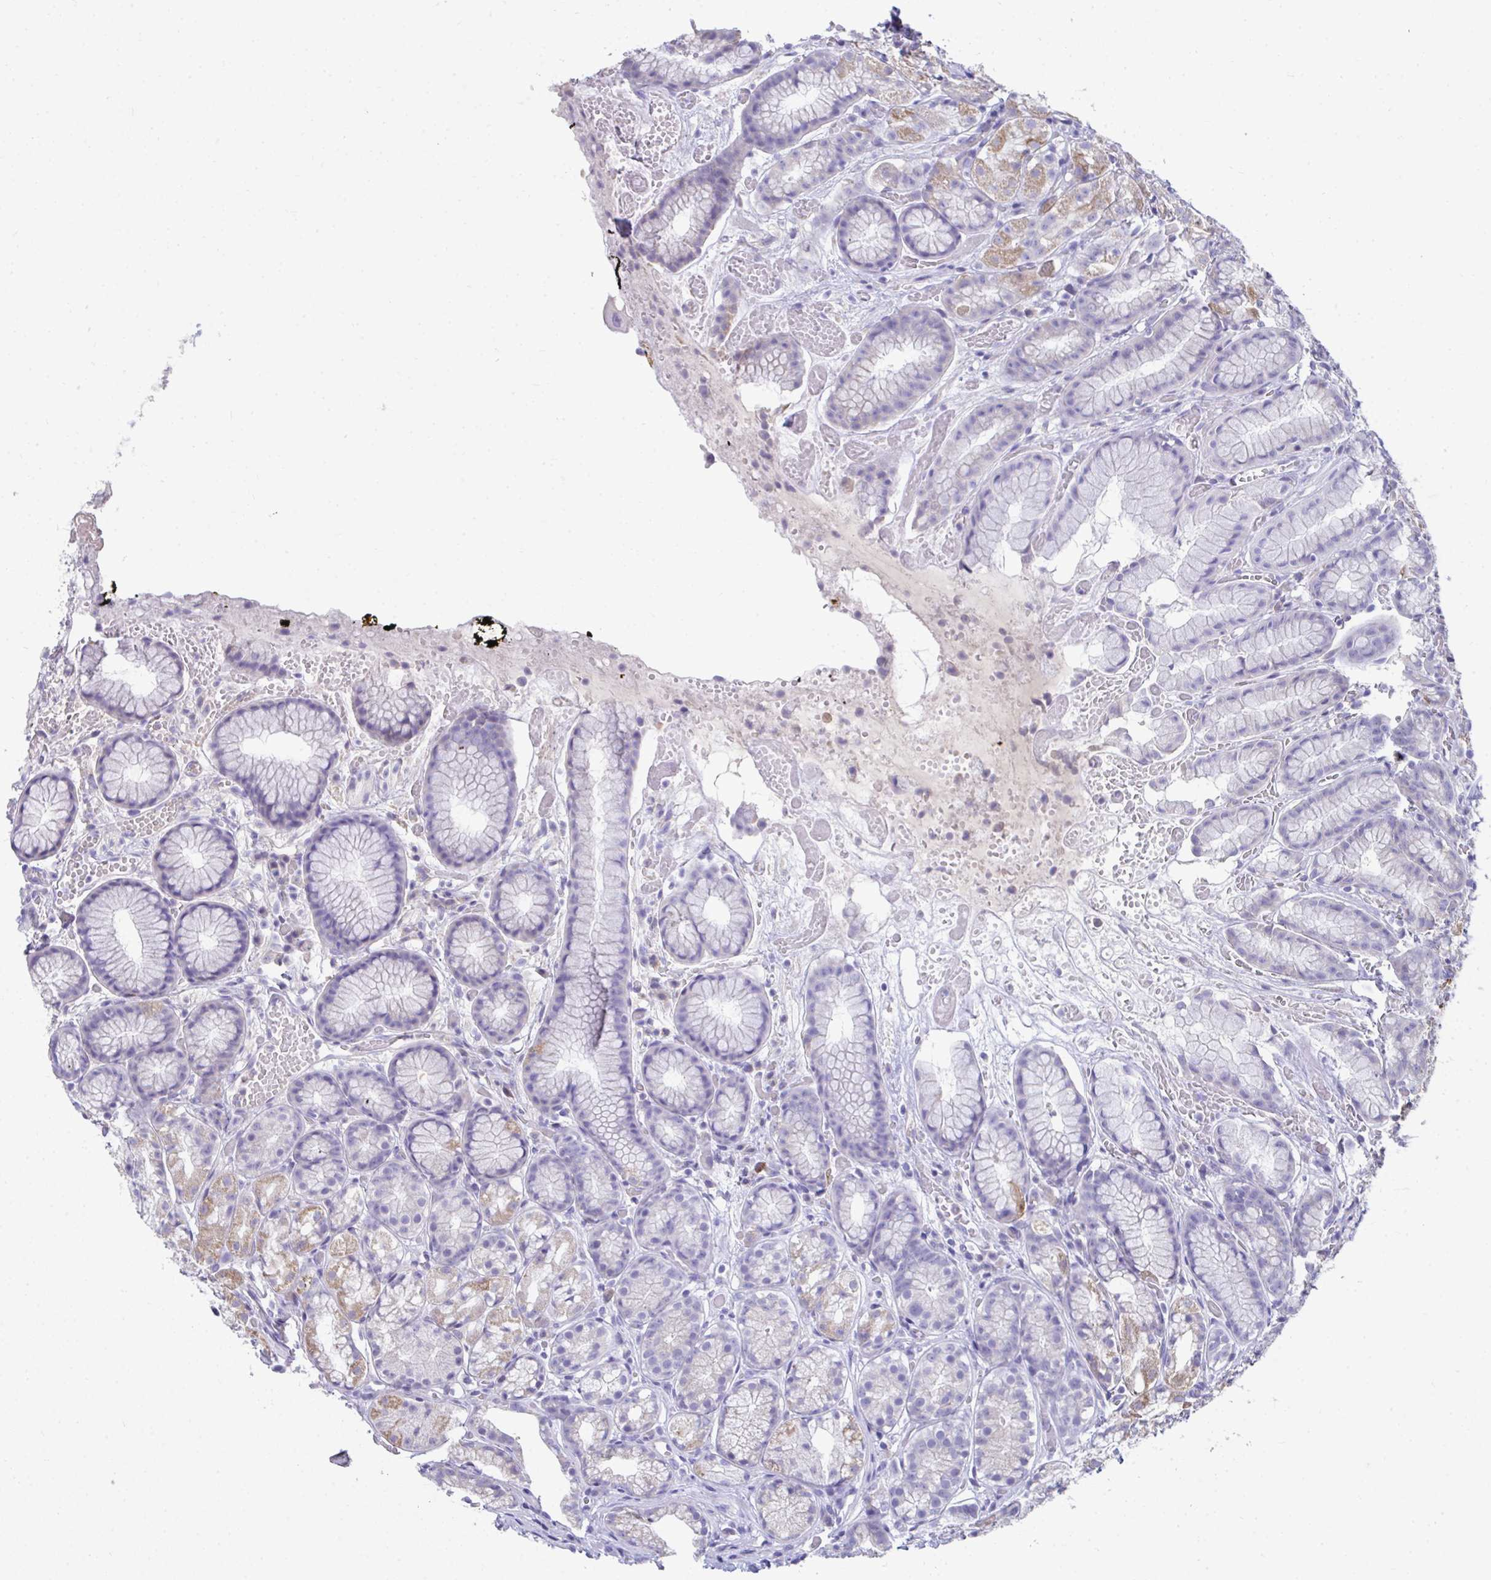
{"staining": {"intensity": "moderate", "quantity": "<25%", "location": "cytoplasmic/membranous"}, "tissue": "stomach", "cell_type": "Glandular cells", "image_type": "normal", "snomed": [{"axis": "morphology", "description": "Normal tissue, NOS"}, {"axis": "topography", "description": "Smooth muscle"}, {"axis": "topography", "description": "Stomach"}], "caption": "The micrograph reveals a brown stain indicating the presence of a protein in the cytoplasmic/membranous of glandular cells in stomach. Using DAB (brown) and hematoxylin (blue) stains, captured at high magnification using brightfield microscopy.", "gene": "COA5", "patient": {"sex": "male", "age": 70}}